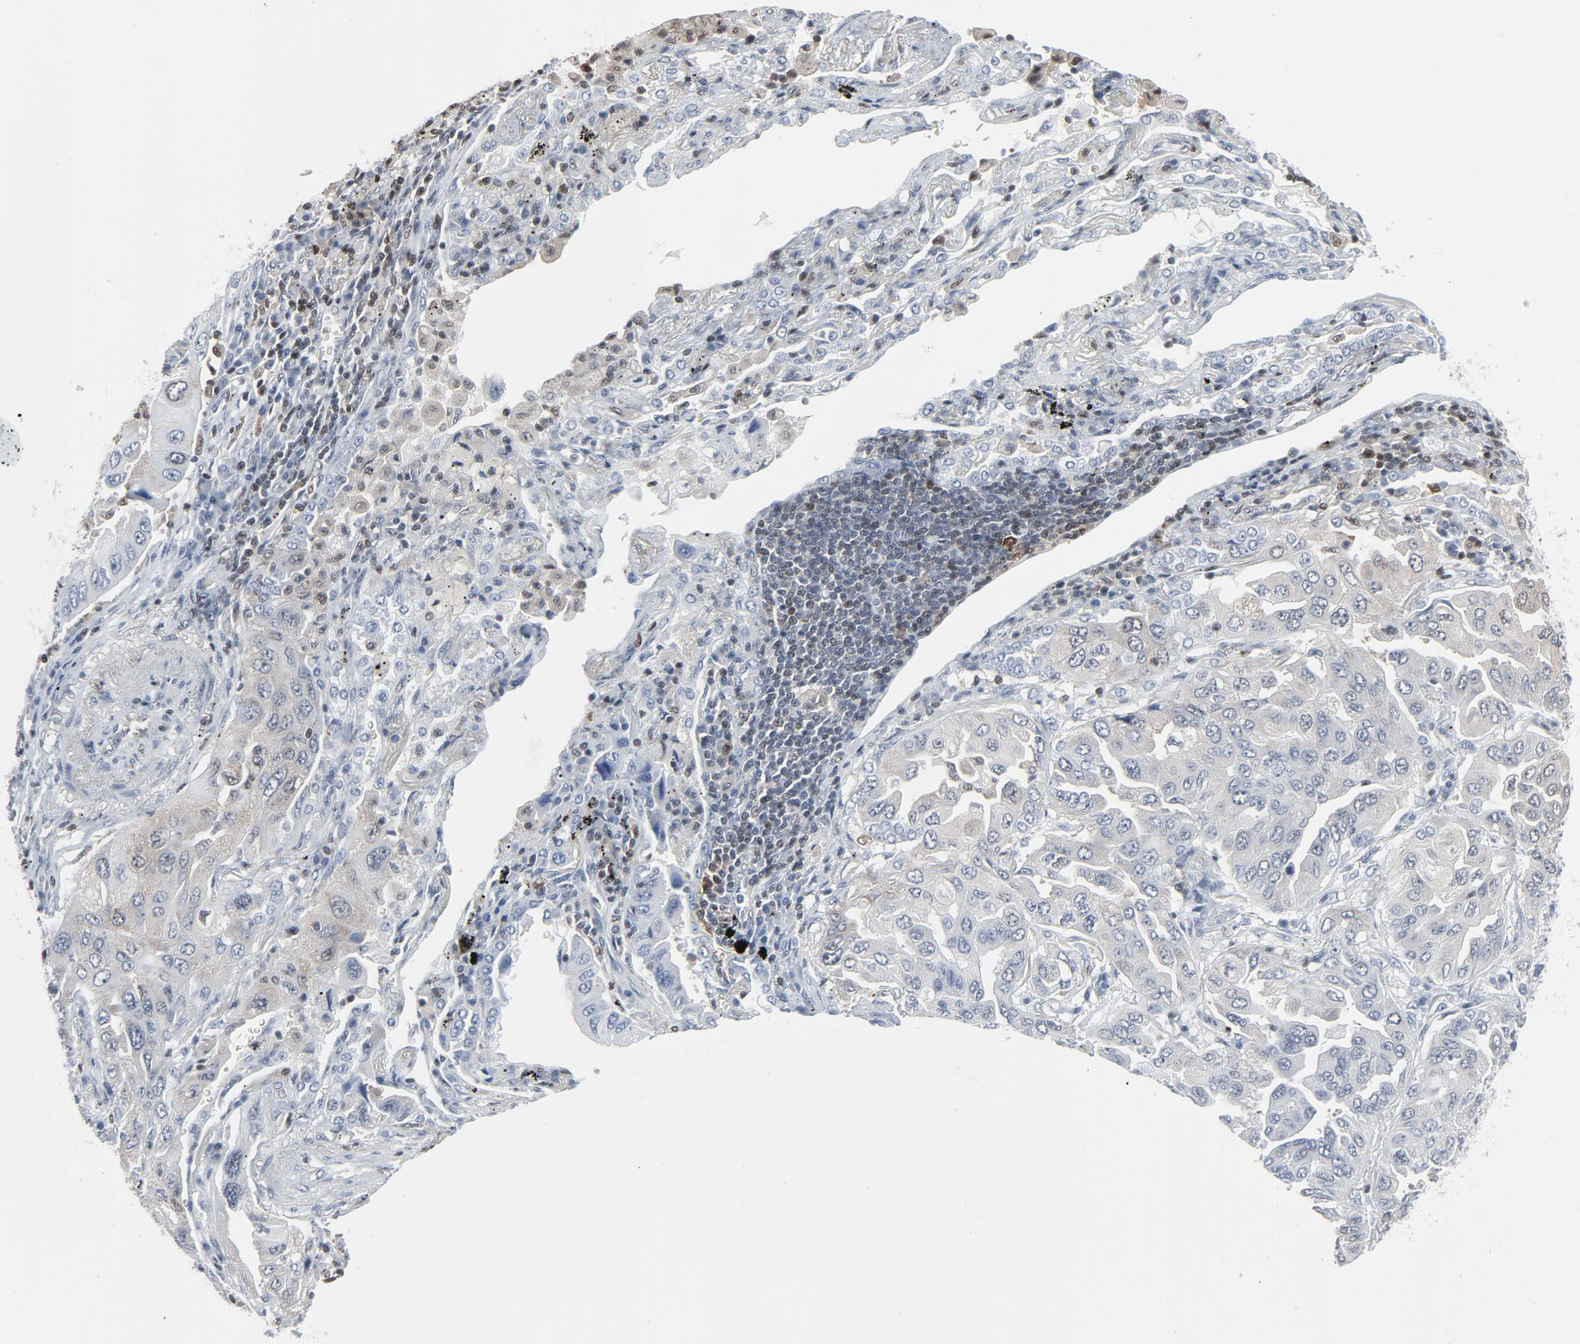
{"staining": {"intensity": "weak", "quantity": "<25%", "location": "cytoplasmic/membranous"}, "tissue": "lung cancer", "cell_type": "Tumor cells", "image_type": "cancer", "snomed": [{"axis": "morphology", "description": "Adenocarcinoma, NOS"}, {"axis": "topography", "description": "Lung"}], "caption": "A high-resolution micrograph shows immunohistochemistry staining of lung cancer (adenocarcinoma), which reveals no significant positivity in tumor cells.", "gene": "STAT5A", "patient": {"sex": "female", "age": 65}}